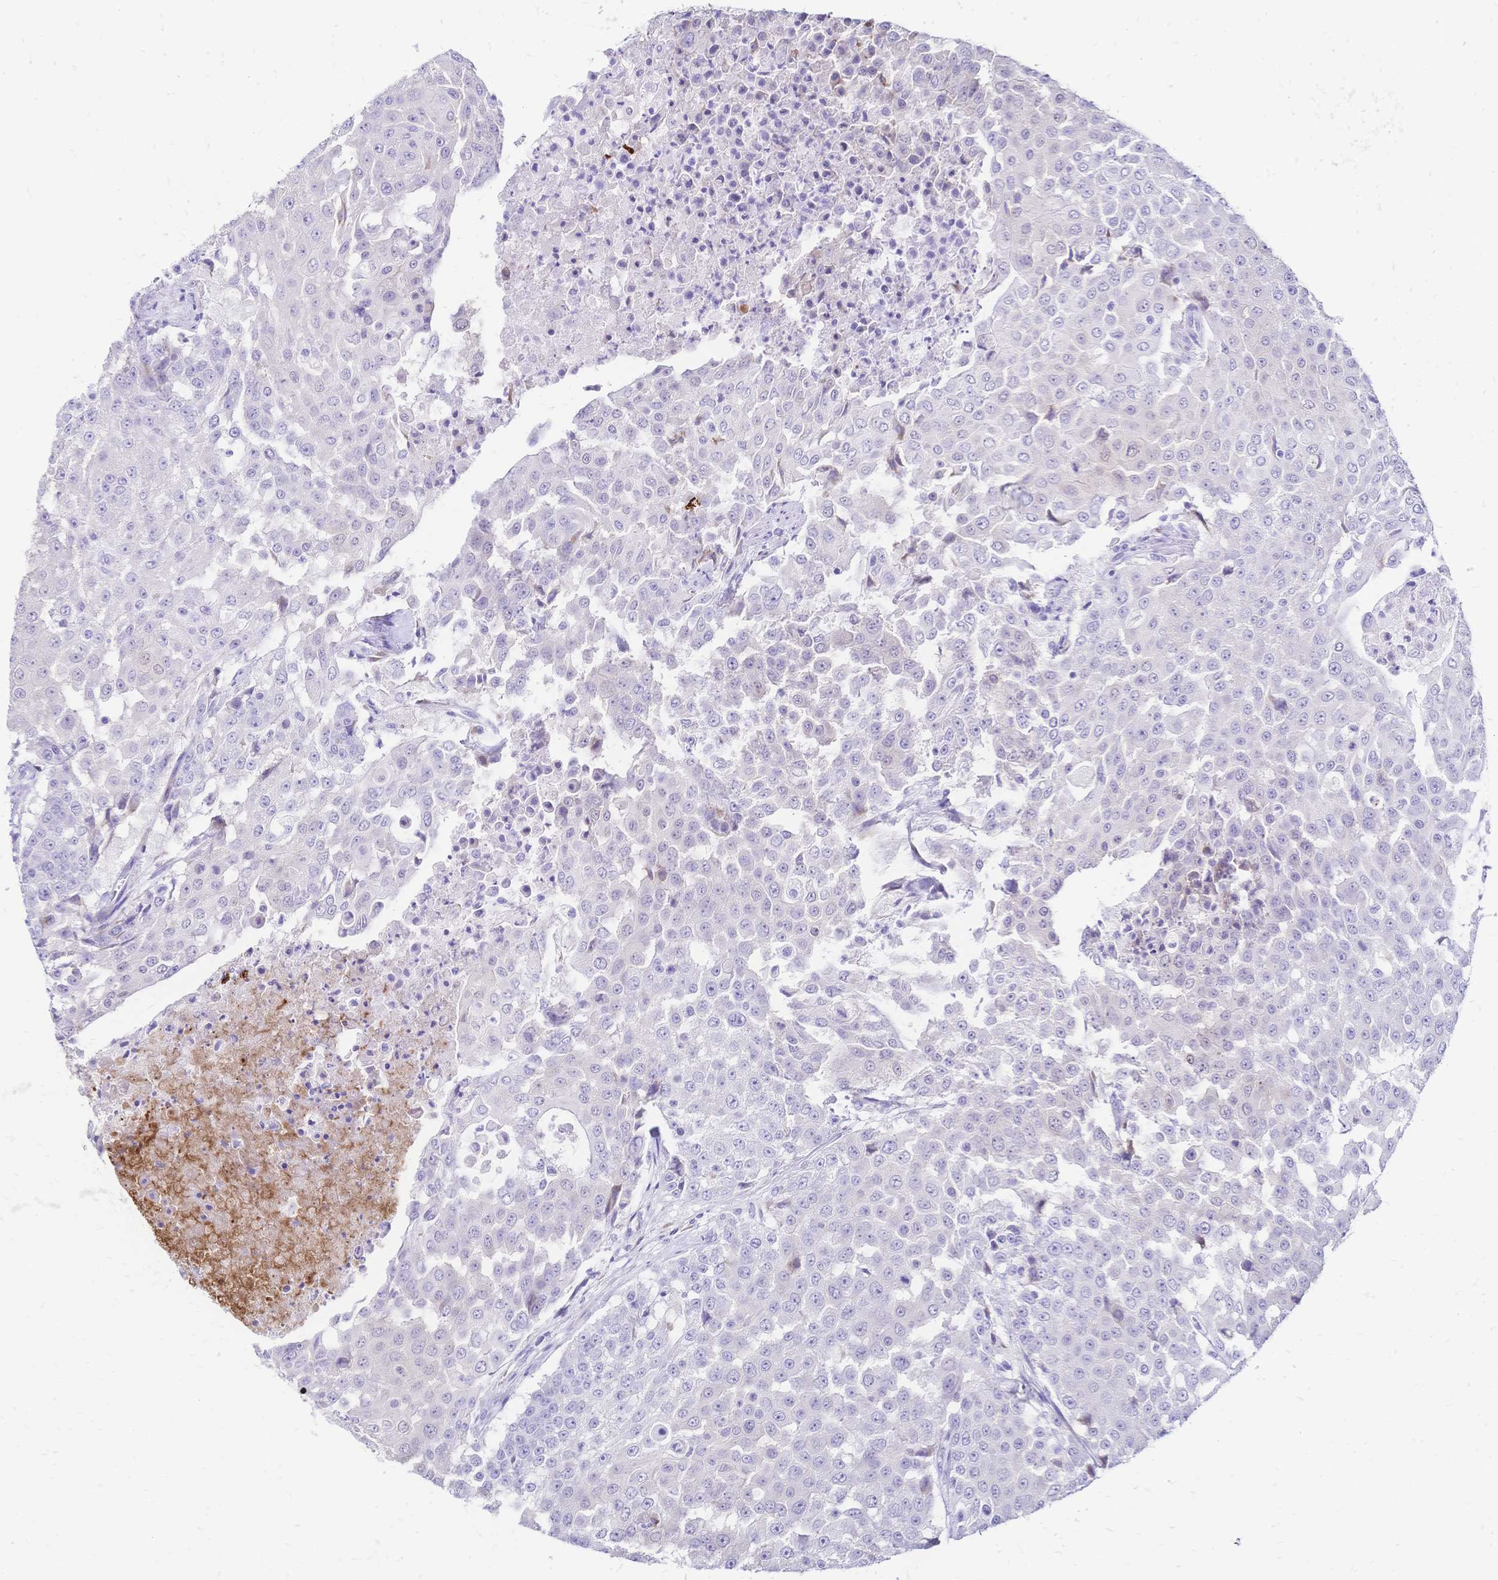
{"staining": {"intensity": "negative", "quantity": "none", "location": "none"}, "tissue": "urothelial cancer", "cell_type": "Tumor cells", "image_type": "cancer", "snomed": [{"axis": "morphology", "description": "Urothelial carcinoma, High grade"}, {"axis": "topography", "description": "Urinary bladder"}], "caption": "Immunohistochemistry histopathology image of neoplastic tissue: urothelial cancer stained with DAB reveals no significant protein expression in tumor cells.", "gene": "GRB7", "patient": {"sex": "female", "age": 63}}